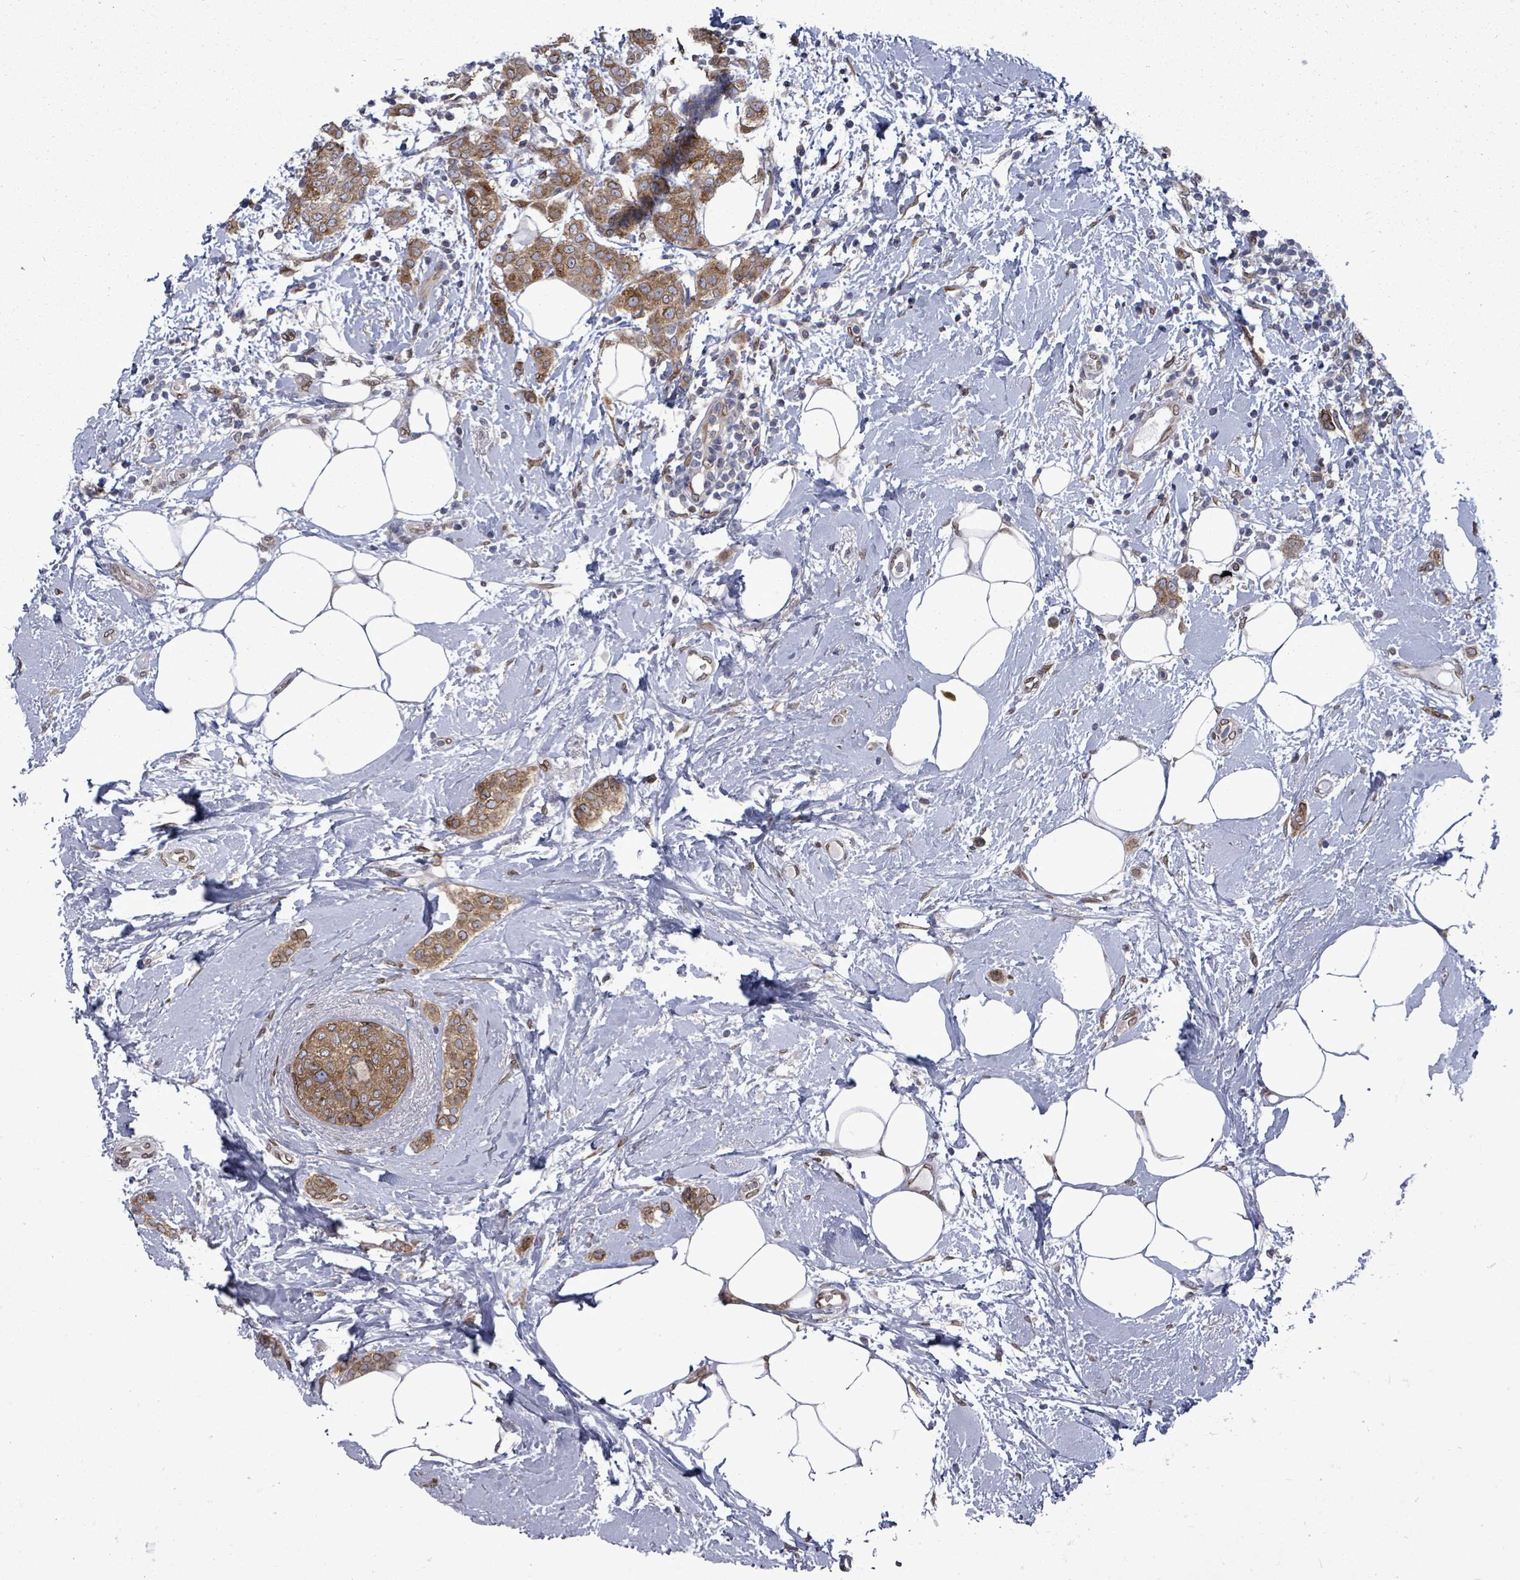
{"staining": {"intensity": "strong", "quantity": ">75%", "location": "cytoplasmic/membranous"}, "tissue": "breast cancer", "cell_type": "Tumor cells", "image_type": "cancer", "snomed": [{"axis": "morphology", "description": "Duct carcinoma"}, {"axis": "topography", "description": "Breast"}], "caption": "The histopathology image shows immunohistochemical staining of breast cancer (infiltrating ductal carcinoma). There is strong cytoplasmic/membranous expression is appreciated in approximately >75% of tumor cells.", "gene": "ARFGAP1", "patient": {"sex": "female", "age": 72}}